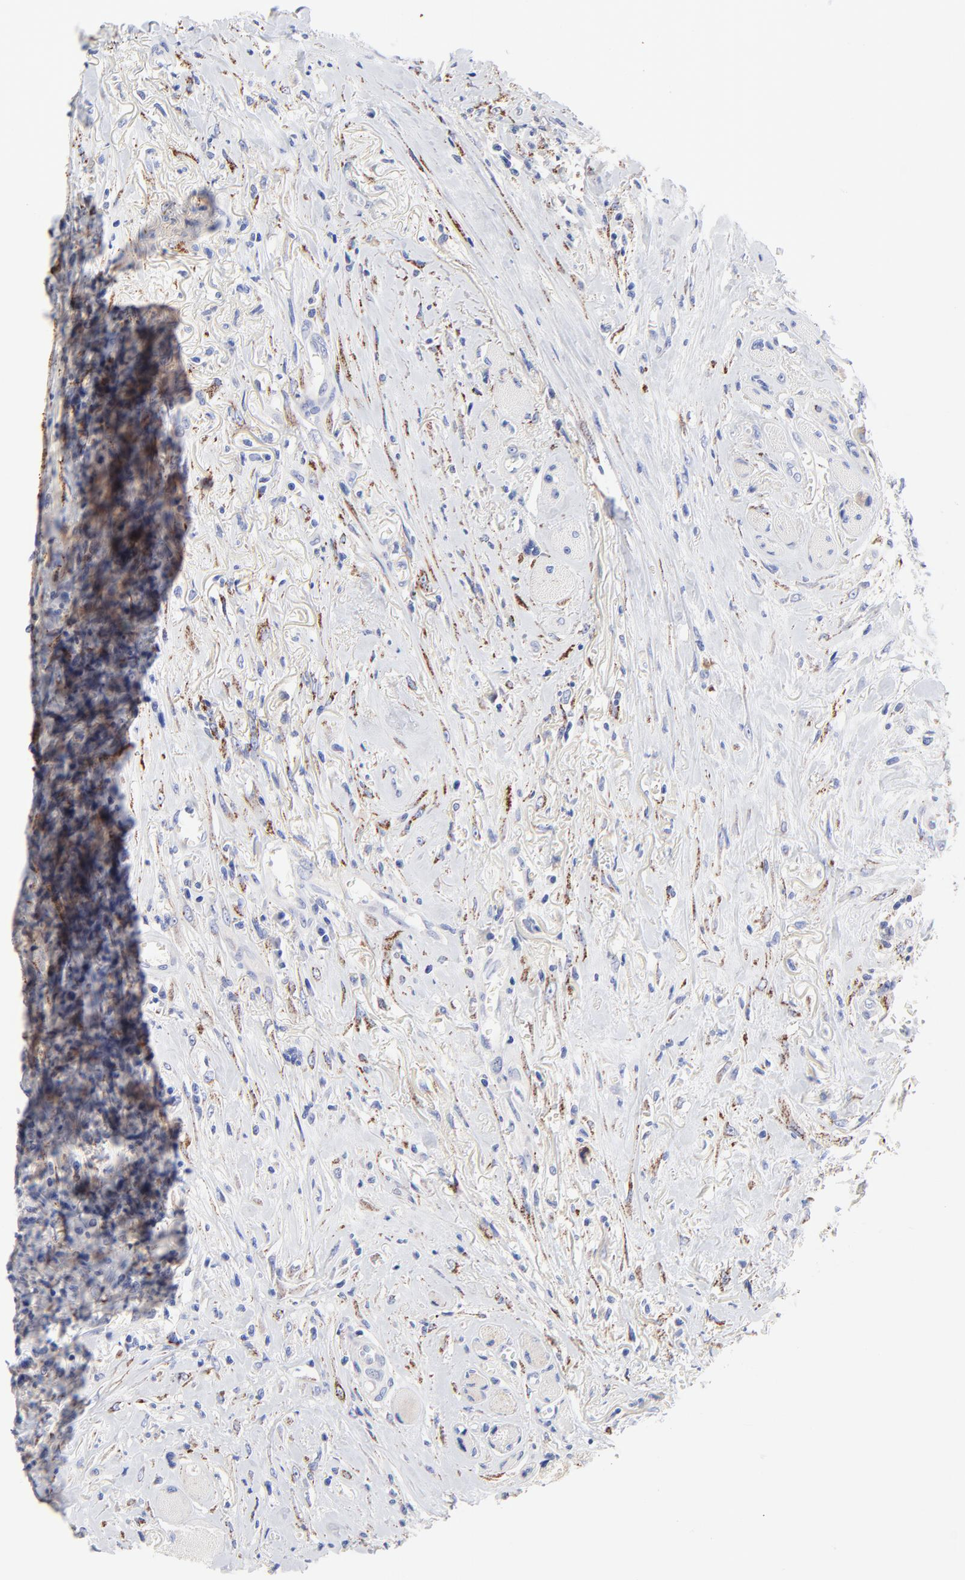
{"staining": {"intensity": "moderate", "quantity": "<25%", "location": "cytoplasmic/membranous"}, "tissue": "head and neck cancer", "cell_type": "Tumor cells", "image_type": "cancer", "snomed": [{"axis": "morphology", "description": "Squamous cell carcinoma, NOS"}, {"axis": "topography", "description": "Oral tissue"}, {"axis": "topography", "description": "Head-Neck"}], "caption": "Brown immunohistochemical staining in head and neck cancer (squamous cell carcinoma) demonstrates moderate cytoplasmic/membranous staining in about <25% of tumor cells.", "gene": "FBXO10", "patient": {"sex": "female", "age": 82}}